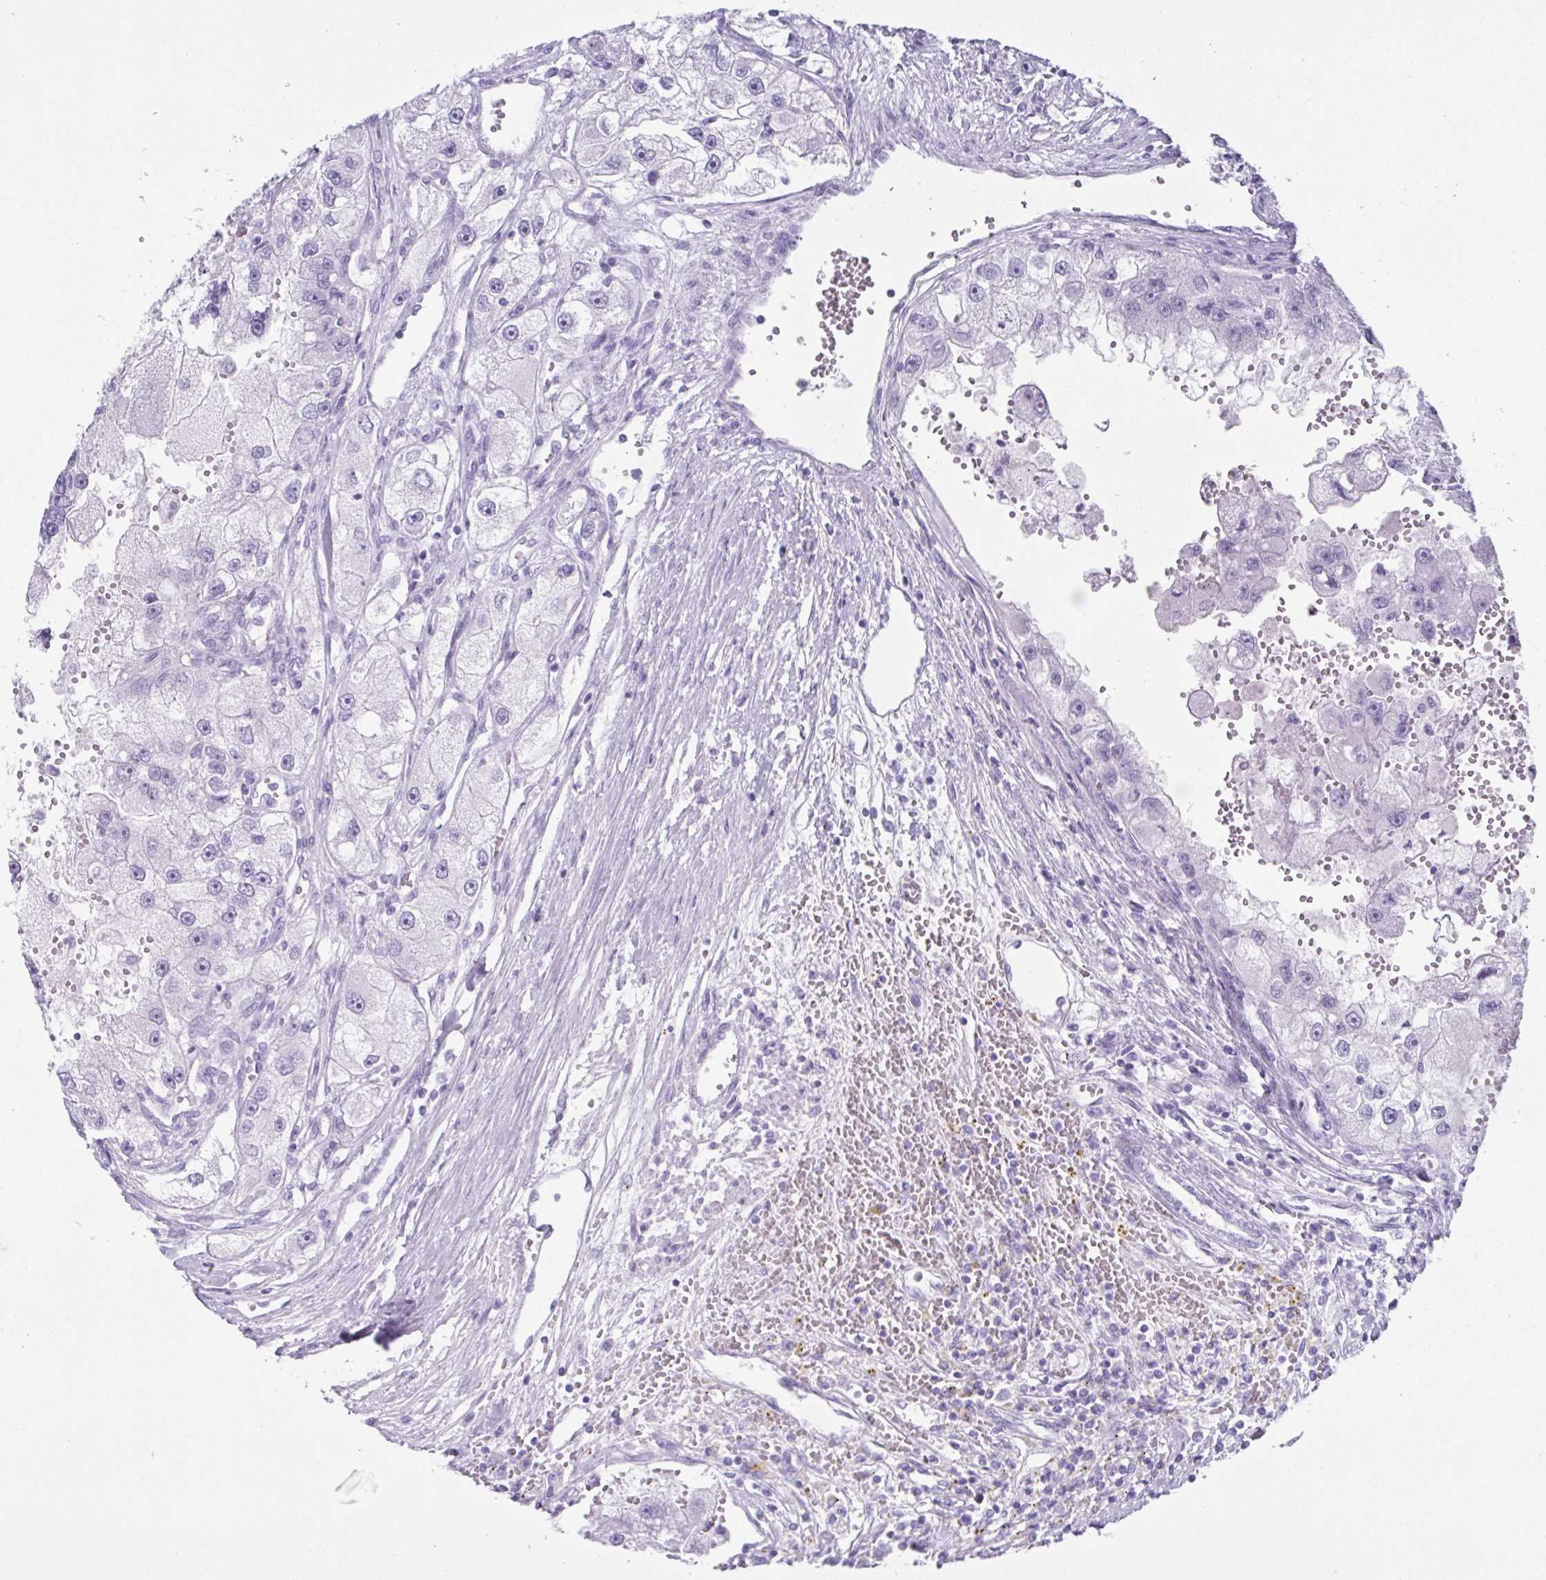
{"staining": {"intensity": "negative", "quantity": "none", "location": "none"}, "tissue": "renal cancer", "cell_type": "Tumor cells", "image_type": "cancer", "snomed": [{"axis": "morphology", "description": "Adenocarcinoma, NOS"}, {"axis": "topography", "description": "Kidney"}], "caption": "Adenocarcinoma (renal) was stained to show a protein in brown. There is no significant expression in tumor cells. Nuclei are stained in blue.", "gene": "SYCP1", "patient": {"sex": "male", "age": 63}}